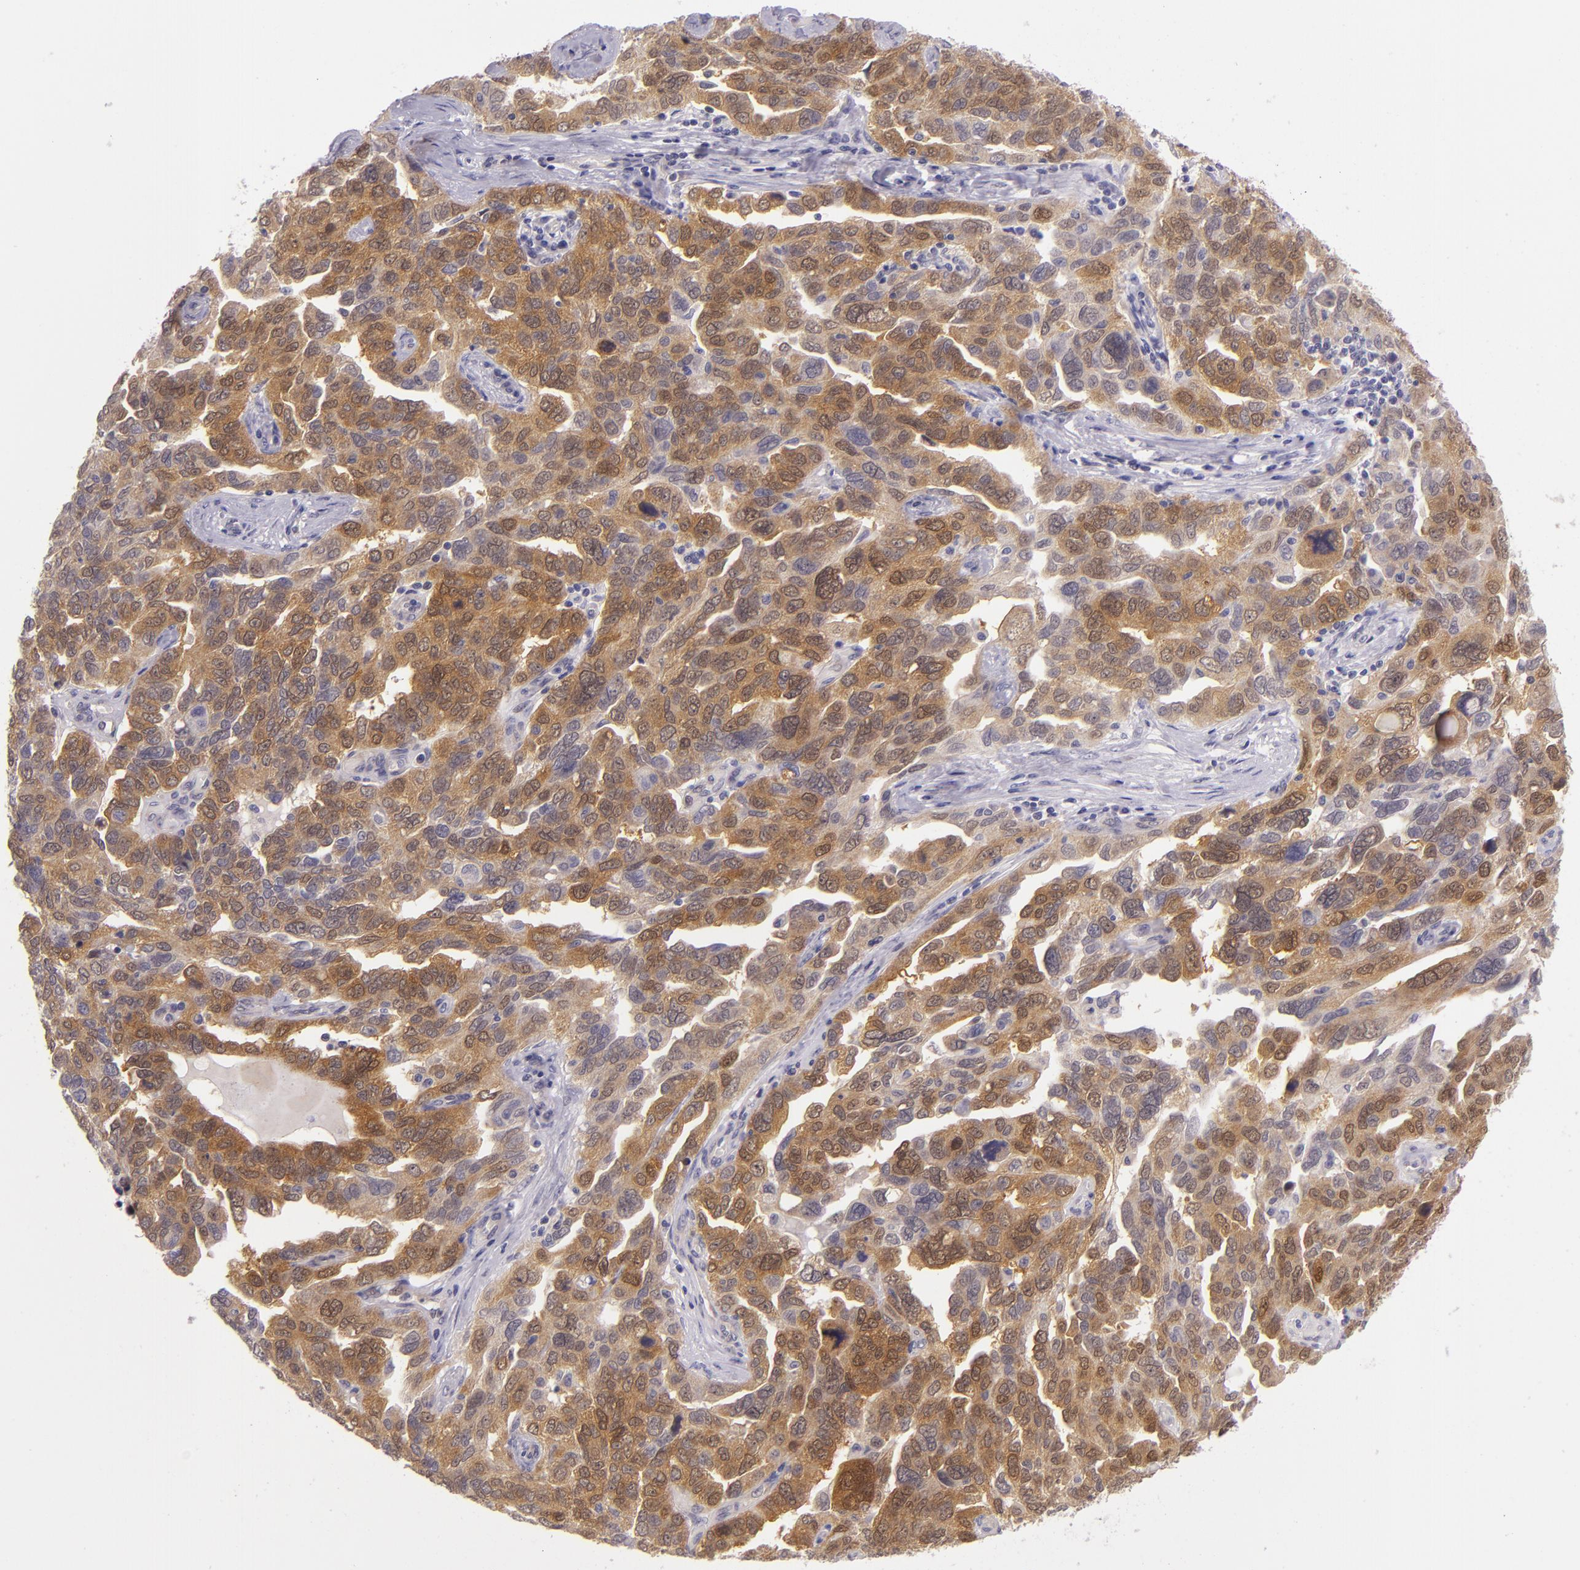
{"staining": {"intensity": "strong", "quantity": ">75%", "location": "cytoplasmic/membranous,nuclear"}, "tissue": "ovarian cancer", "cell_type": "Tumor cells", "image_type": "cancer", "snomed": [{"axis": "morphology", "description": "Cystadenocarcinoma, serous, NOS"}, {"axis": "topography", "description": "Ovary"}], "caption": "Ovarian cancer stained with a brown dye displays strong cytoplasmic/membranous and nuclear positive staining in about >75% of tumor cells.", "gene": "CSE1L", "patient": {"sex": "female", "age": 64}}